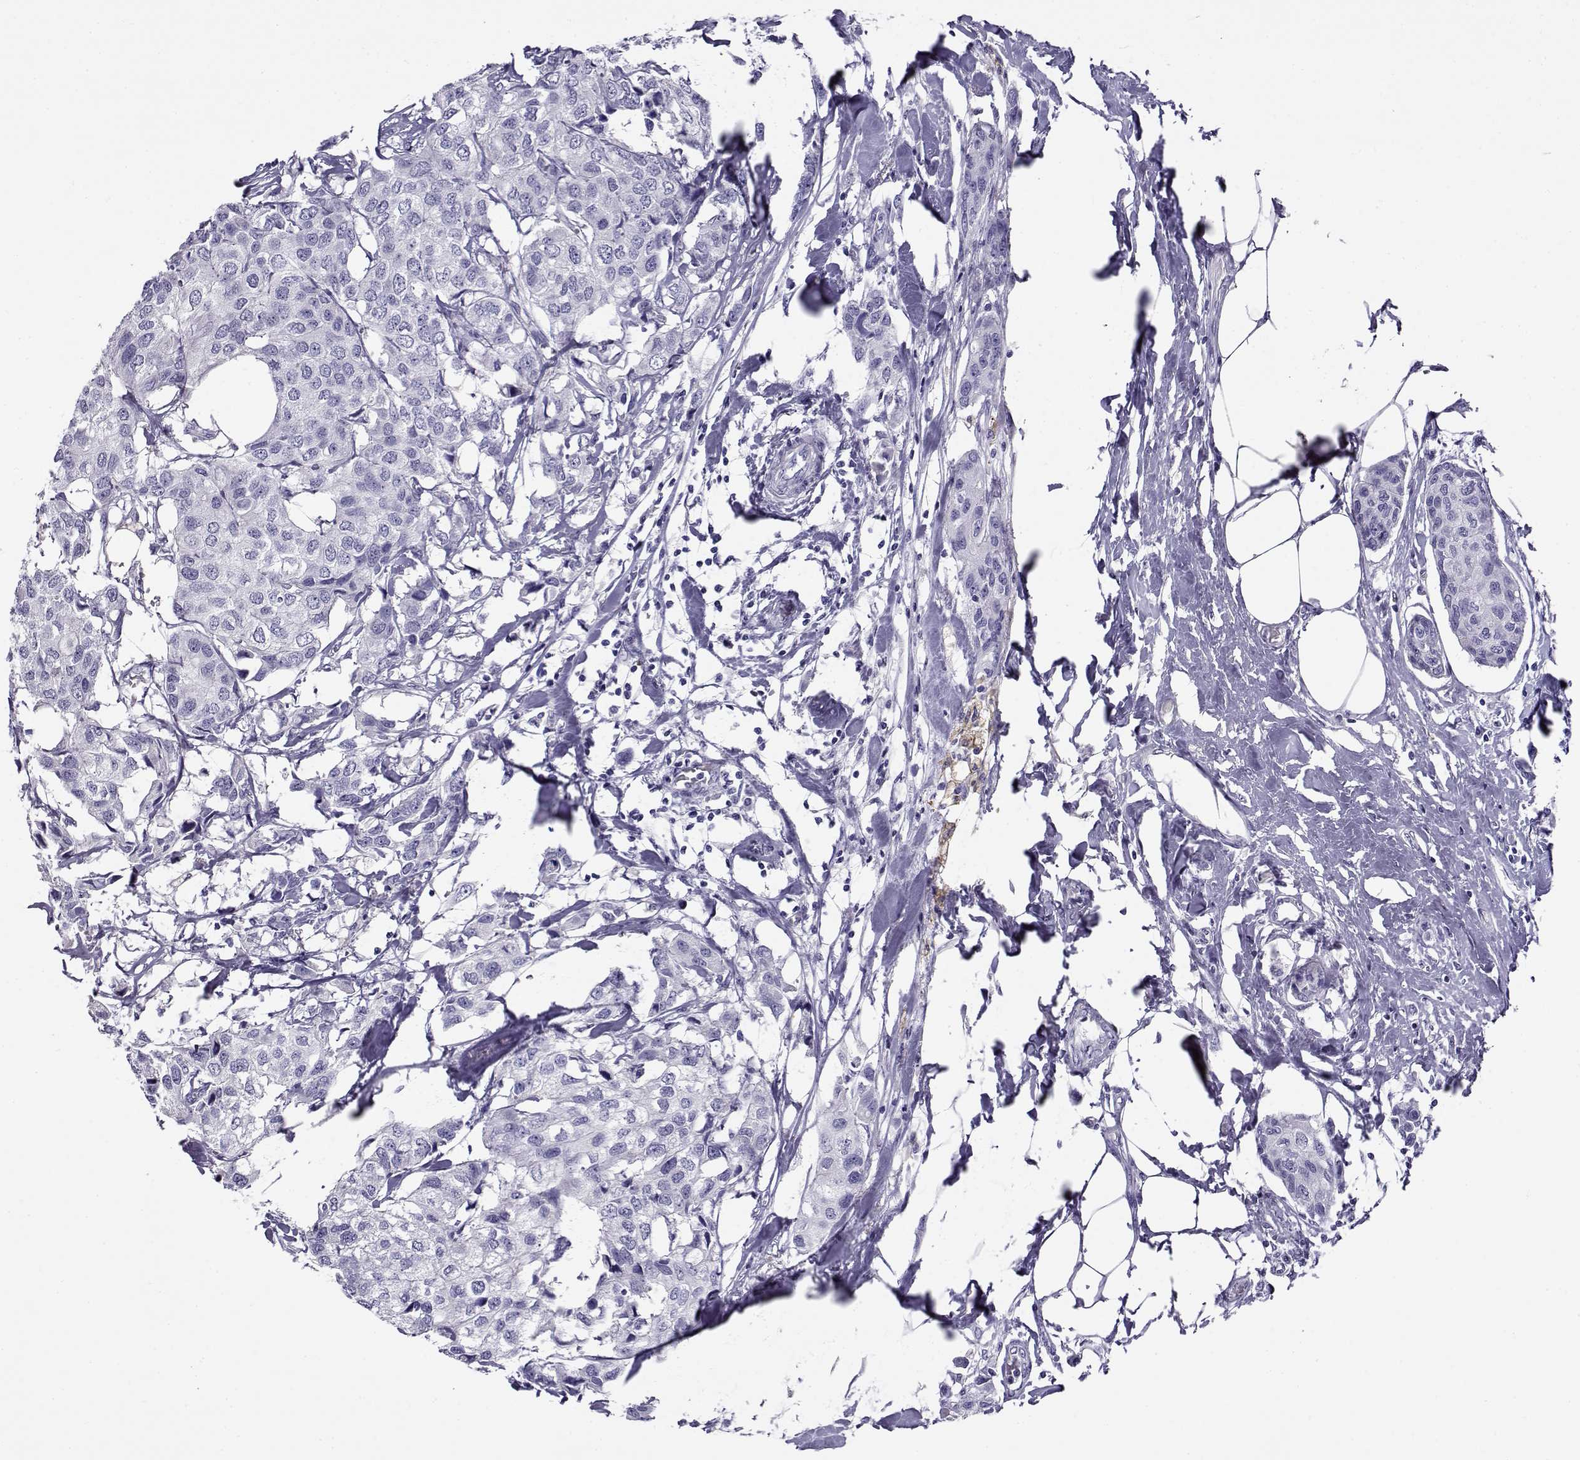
{"staining": {"intensity": "negative", "quantity": "none", "location": "none"}, "tissue": "breast cancer", "cell_type": "Tumor cells", "image_type": "cancer", "snomed": [{"axis": "morphology", "description": "Duct carcinoma"}, {"axis": "topography", "description": "Breast"}], "caption": "This is a micrograph of IHC staining of breast cancer (intraductal carcinoma), which shows no positivity in tumor cells.", "gene": "RHOXF2", "patient": {"sex": "female", "age": 80}}